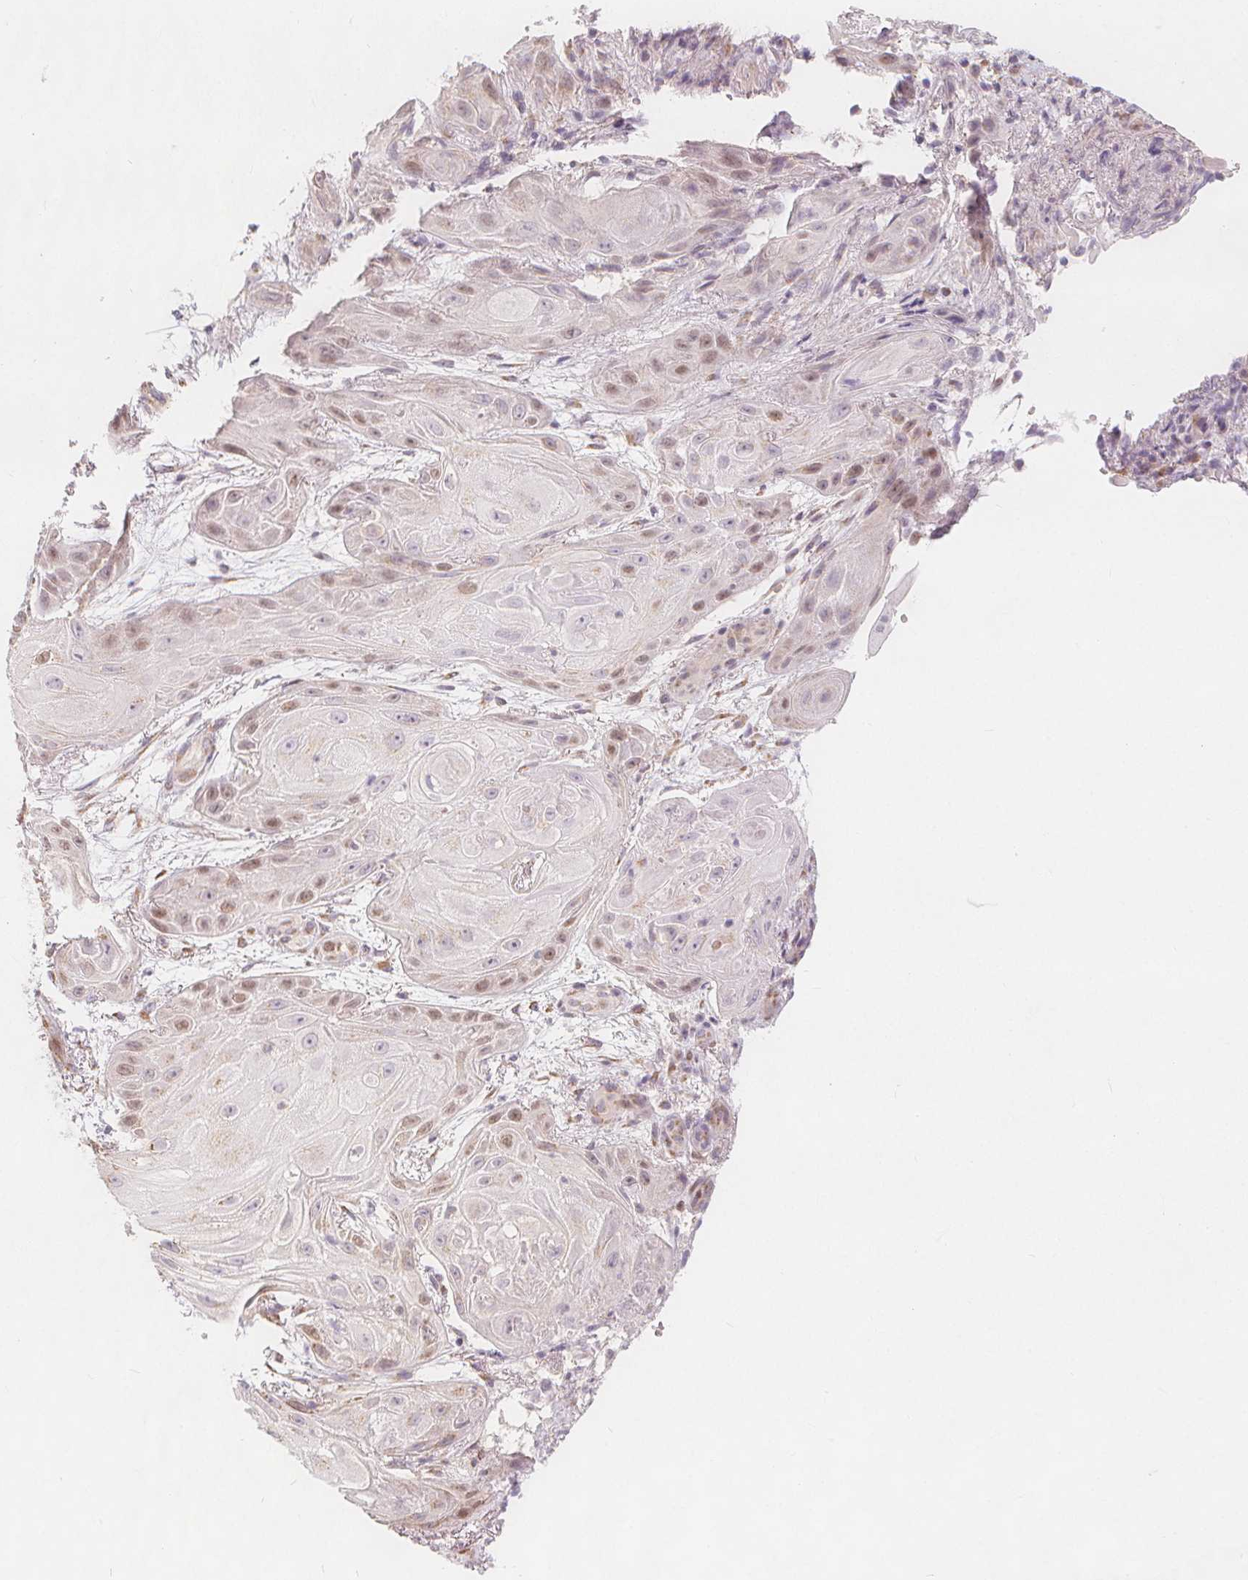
{"staining": {"intensity": "weak", "quantity": "25%-75%", "location": "nuclear"}, "tissue": "skin cancer", "cell_type": "Tumor cells", "image_type": "cancer", "snomed": [{"axis": "morphology", "description": "Squamous cell carcinoma, NOS"}, {"axis": "topography", "description": "Skin"}], "caption": "A brown stain shows weak nuclear positivity of a protein in human skin cancer (squamous cell carcinoma) tumor cells.", "gene": "TIPIN", "patient": {"sex": "male", "age": 62}}